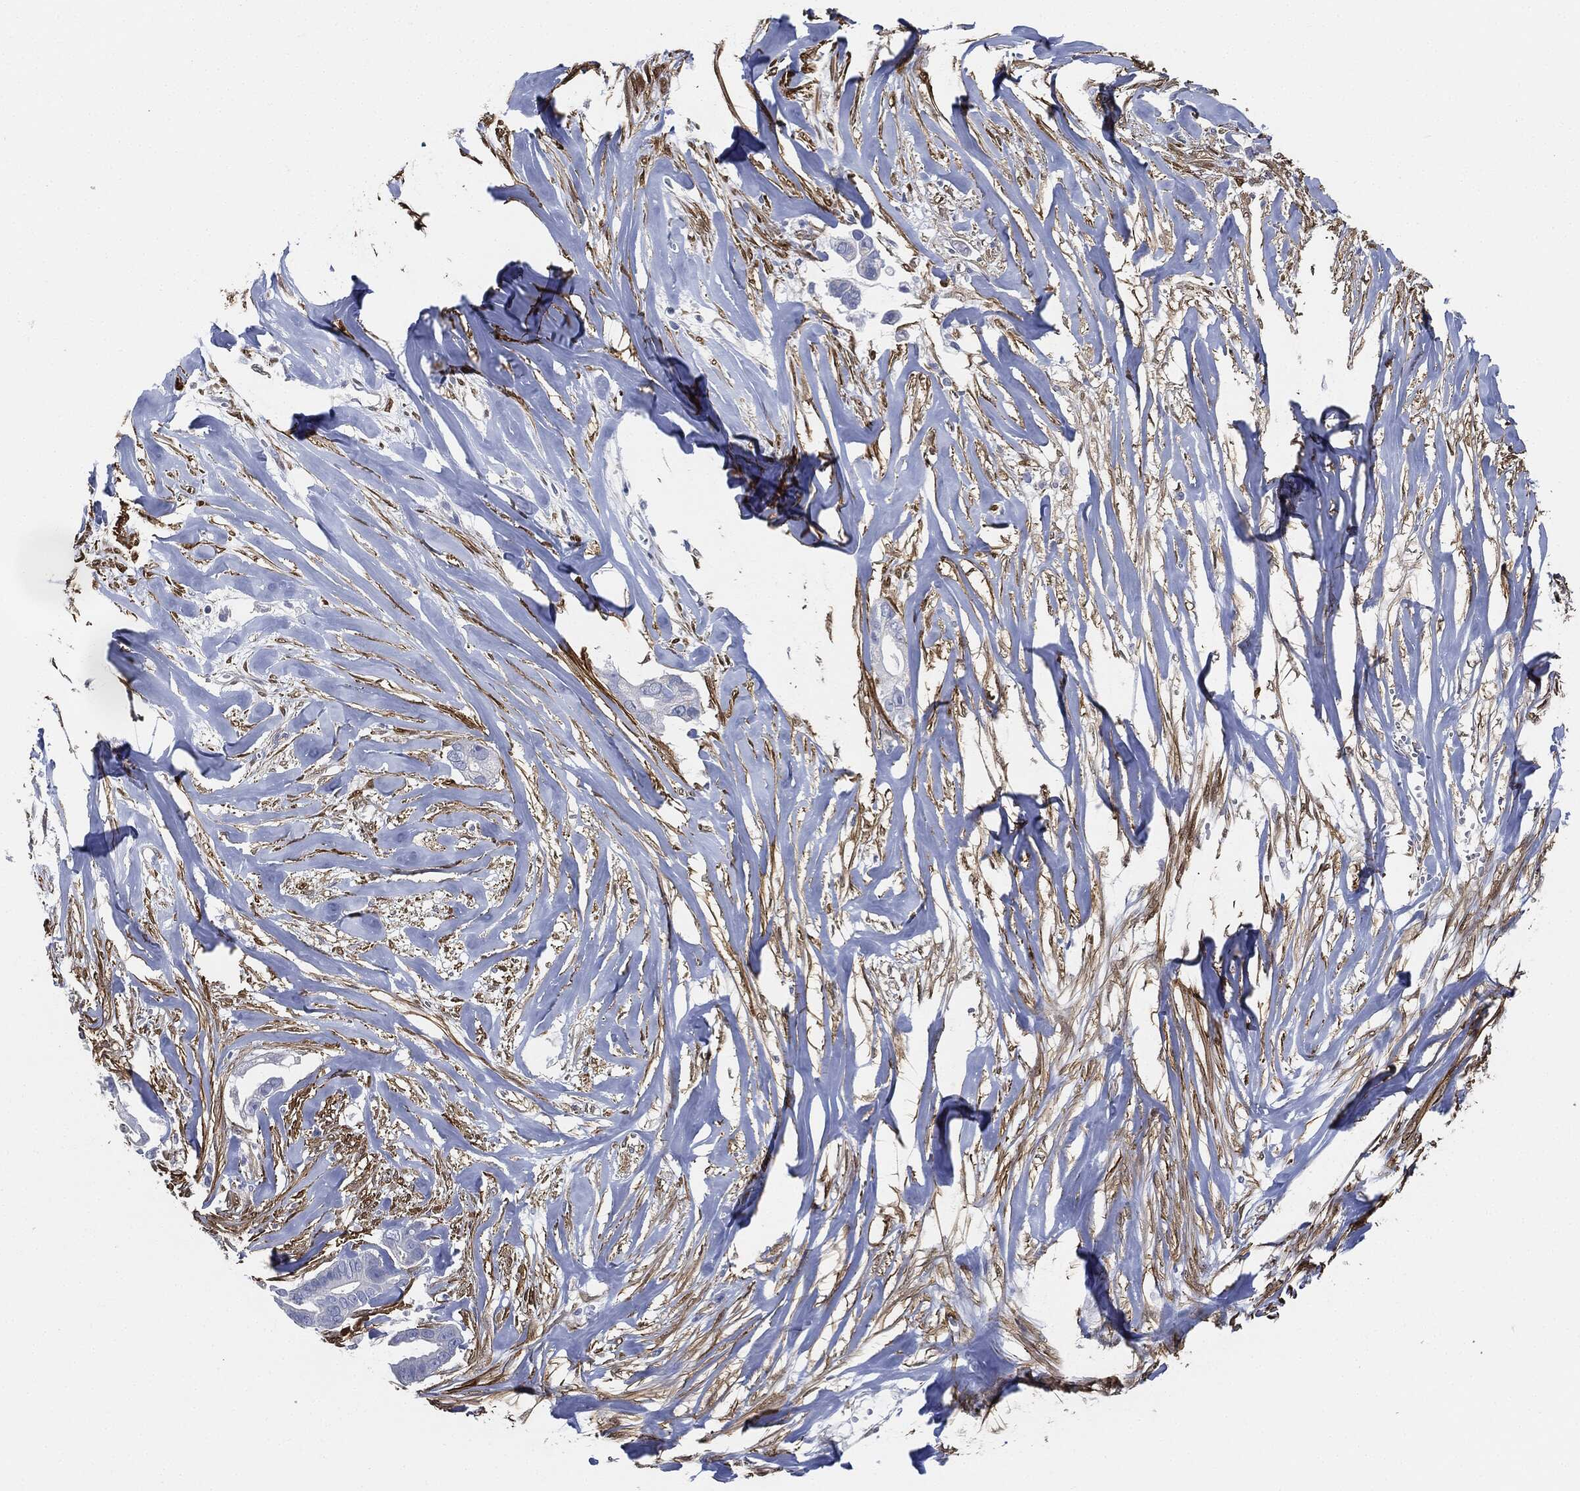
{"staining": {"intensity": "negative", "quantity": "none", "location": "none"}, "tissue": "pancreatic cancer", "cell_type": "Tumor cells", "image_type": "cancer", "snomed": [{"axis": "morphology", "description": "Adenocarcinoma, NOS"}, {"axis": "topography", "description": "Pancreas"}], "caption": "The immunohistochemistry (IHC) histopathology image has no significant staining in tumor cells of pancreatic cancer tissue.", "gene": "TAGLN", "patient": {"sex": "male", "age": 61}}